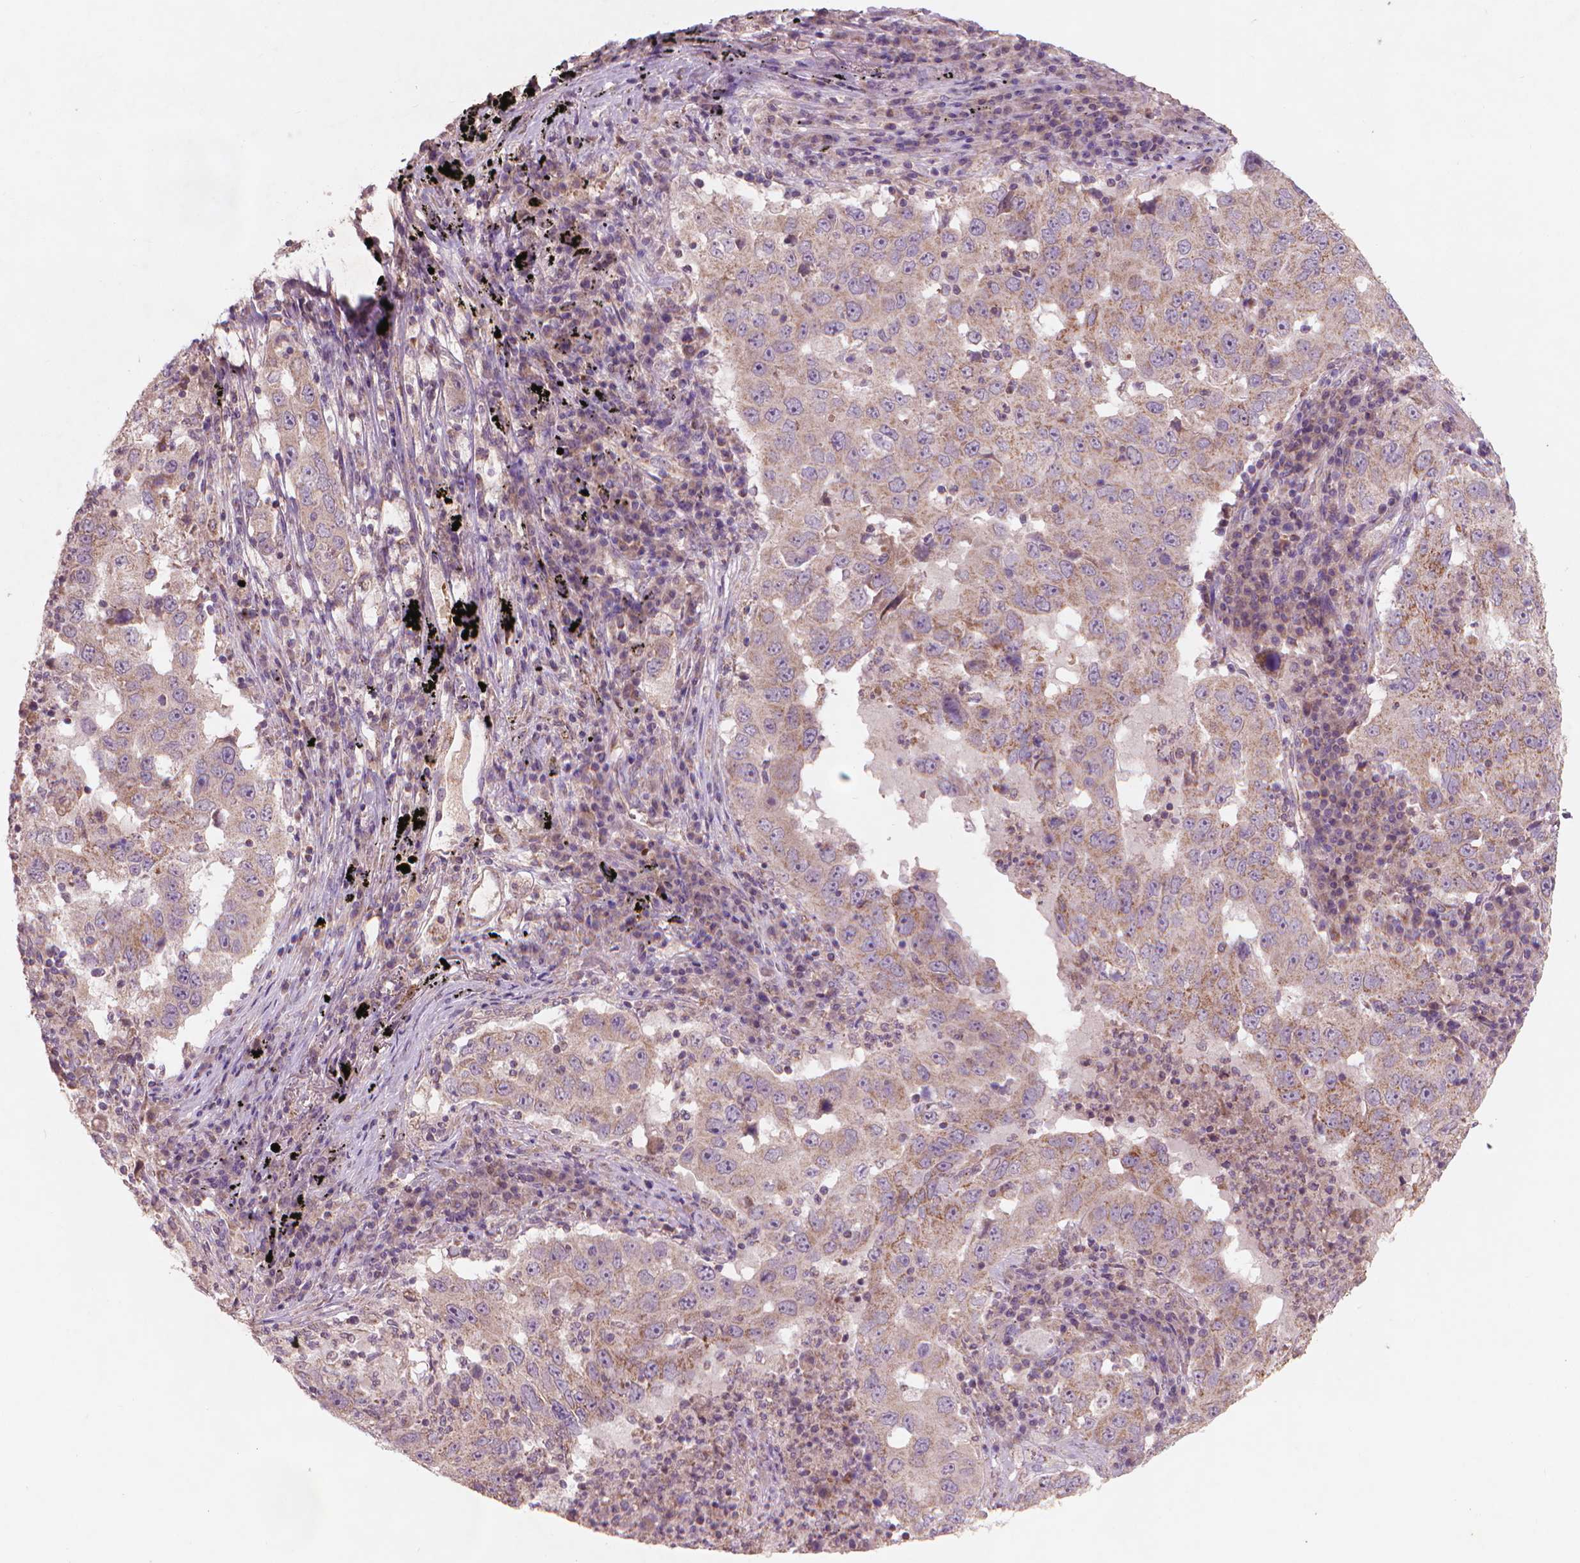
{"staining": {"intensity": "moderate", "quantity": "25%-75%", "location": "cytoplasmic/membranous"}, "tissue": "lung cancer", "cell_type": "Tumor cells", "image_type": "cancer", "snomed": [{"axis": "morphology", "description": "Adenocarcinoma, NOS"}, {"axis": "topography", "description": "Lung"}], "caption": "Lung cancer (adenocarcinoma) stained with DAB (3,3'-diaminobenzidine) IHC reveals medium levels of moderate cytoplasmic/membranous expression in about 25%-75% of tumor cells. Nuclei are stained in blue.", "gene": "NLRX1", "patient": {"sex": "male", "age": 73}}